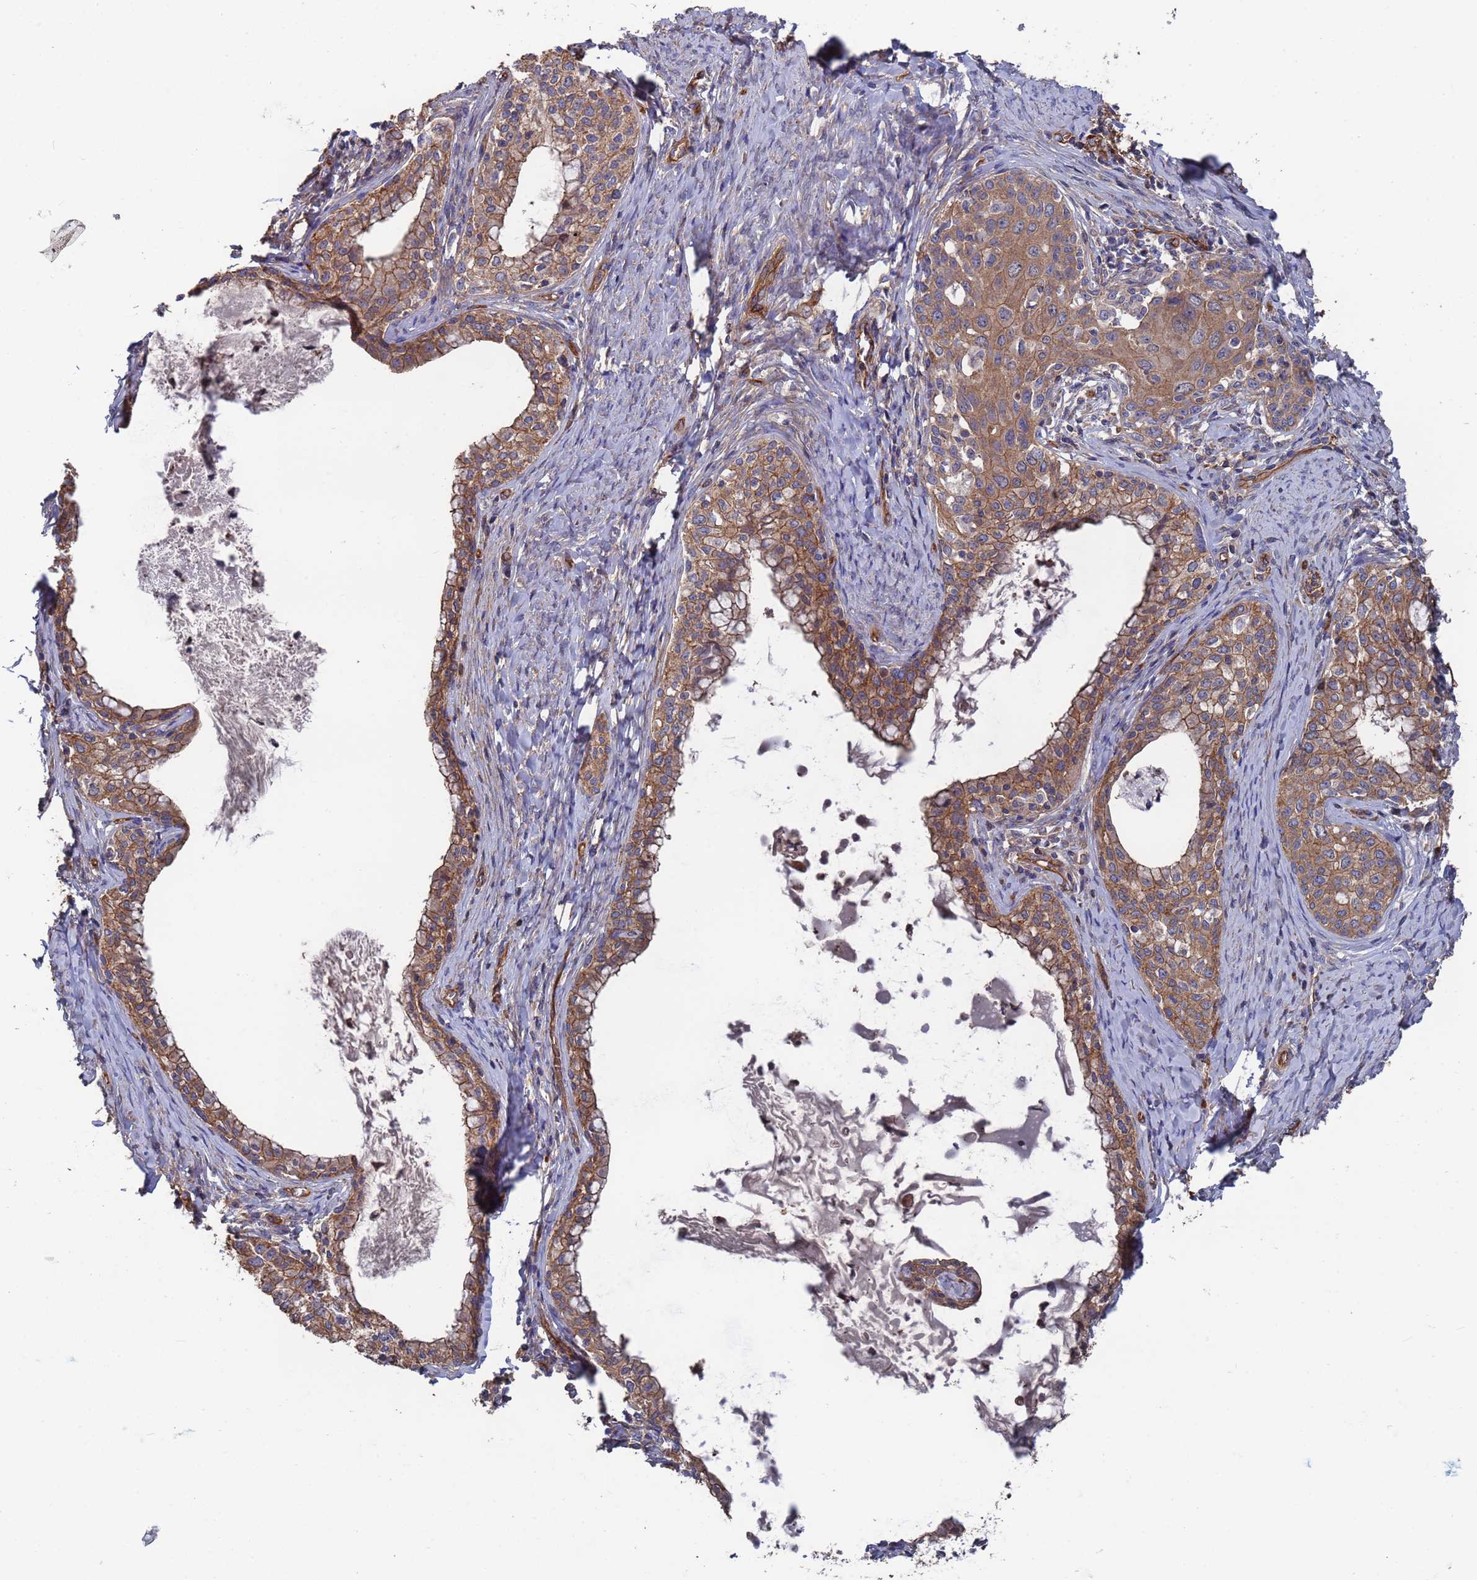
{"staining": {"intensity": "moderate", "quantity": ">75%", "location": "cytoplasmic/membranous"}, "tissue": "cervical cancer", "cell_type": "Tumor cells", "image_type": "cancer", "snomed": [{"axis": "morphology", "description": "Squamous cell carcinoma, NOS"}, {"axis": "morphology", "description": "Adenocarcinoma, NOS"}, {"axis": "topography", "description": "Cervix"}], "caption": "Cervical squamous cell carcinoma stained for a protein reveals moderate cytoplasmic/membranous positivity in tumor cells. (Brightfield microscopy of DAB IHC at high magnification).", "gene": "NDUFAF6", "patient": {"sex": "female", "age": 52}}